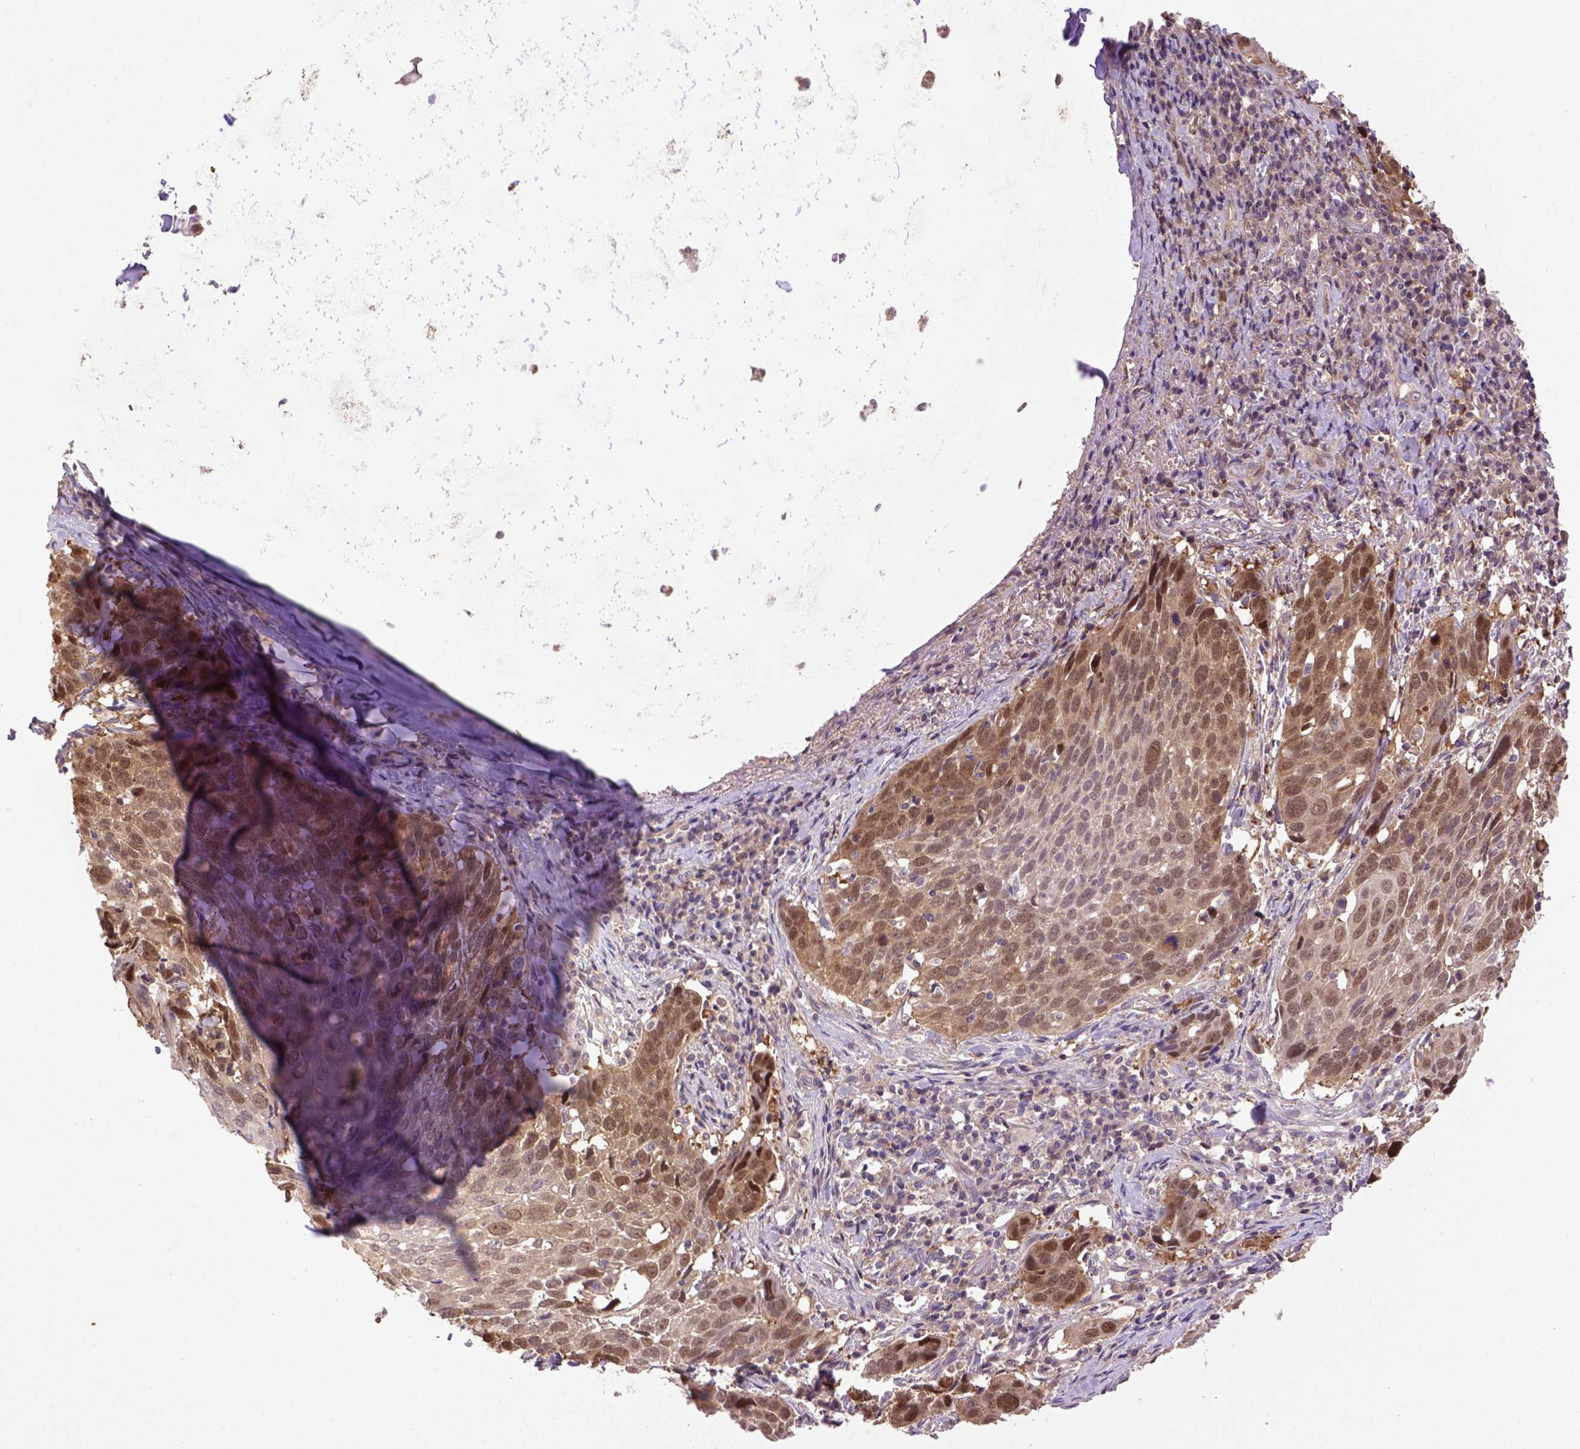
{"staining": {"intensity": "moderate", "quantity": ">75%", "location": "cytoplasmic/membranous,nuclear"}, "tissue": "lung cancer", "cell_type": "Tumor cells", "image_type": "cancer", "snomed": [{"axis": "morphology", "description": "Squamous cell carcinoma, NOS"}, {"axis": "topography", "description": "Lung"}], "caption": "Human lung cancer (squamous cell carcinoma) stained with a protein marker demonstrates moderate staining in tumor cells.", "gene": "HSPBP1", "patient": {"sex": "male", "age": 57}}